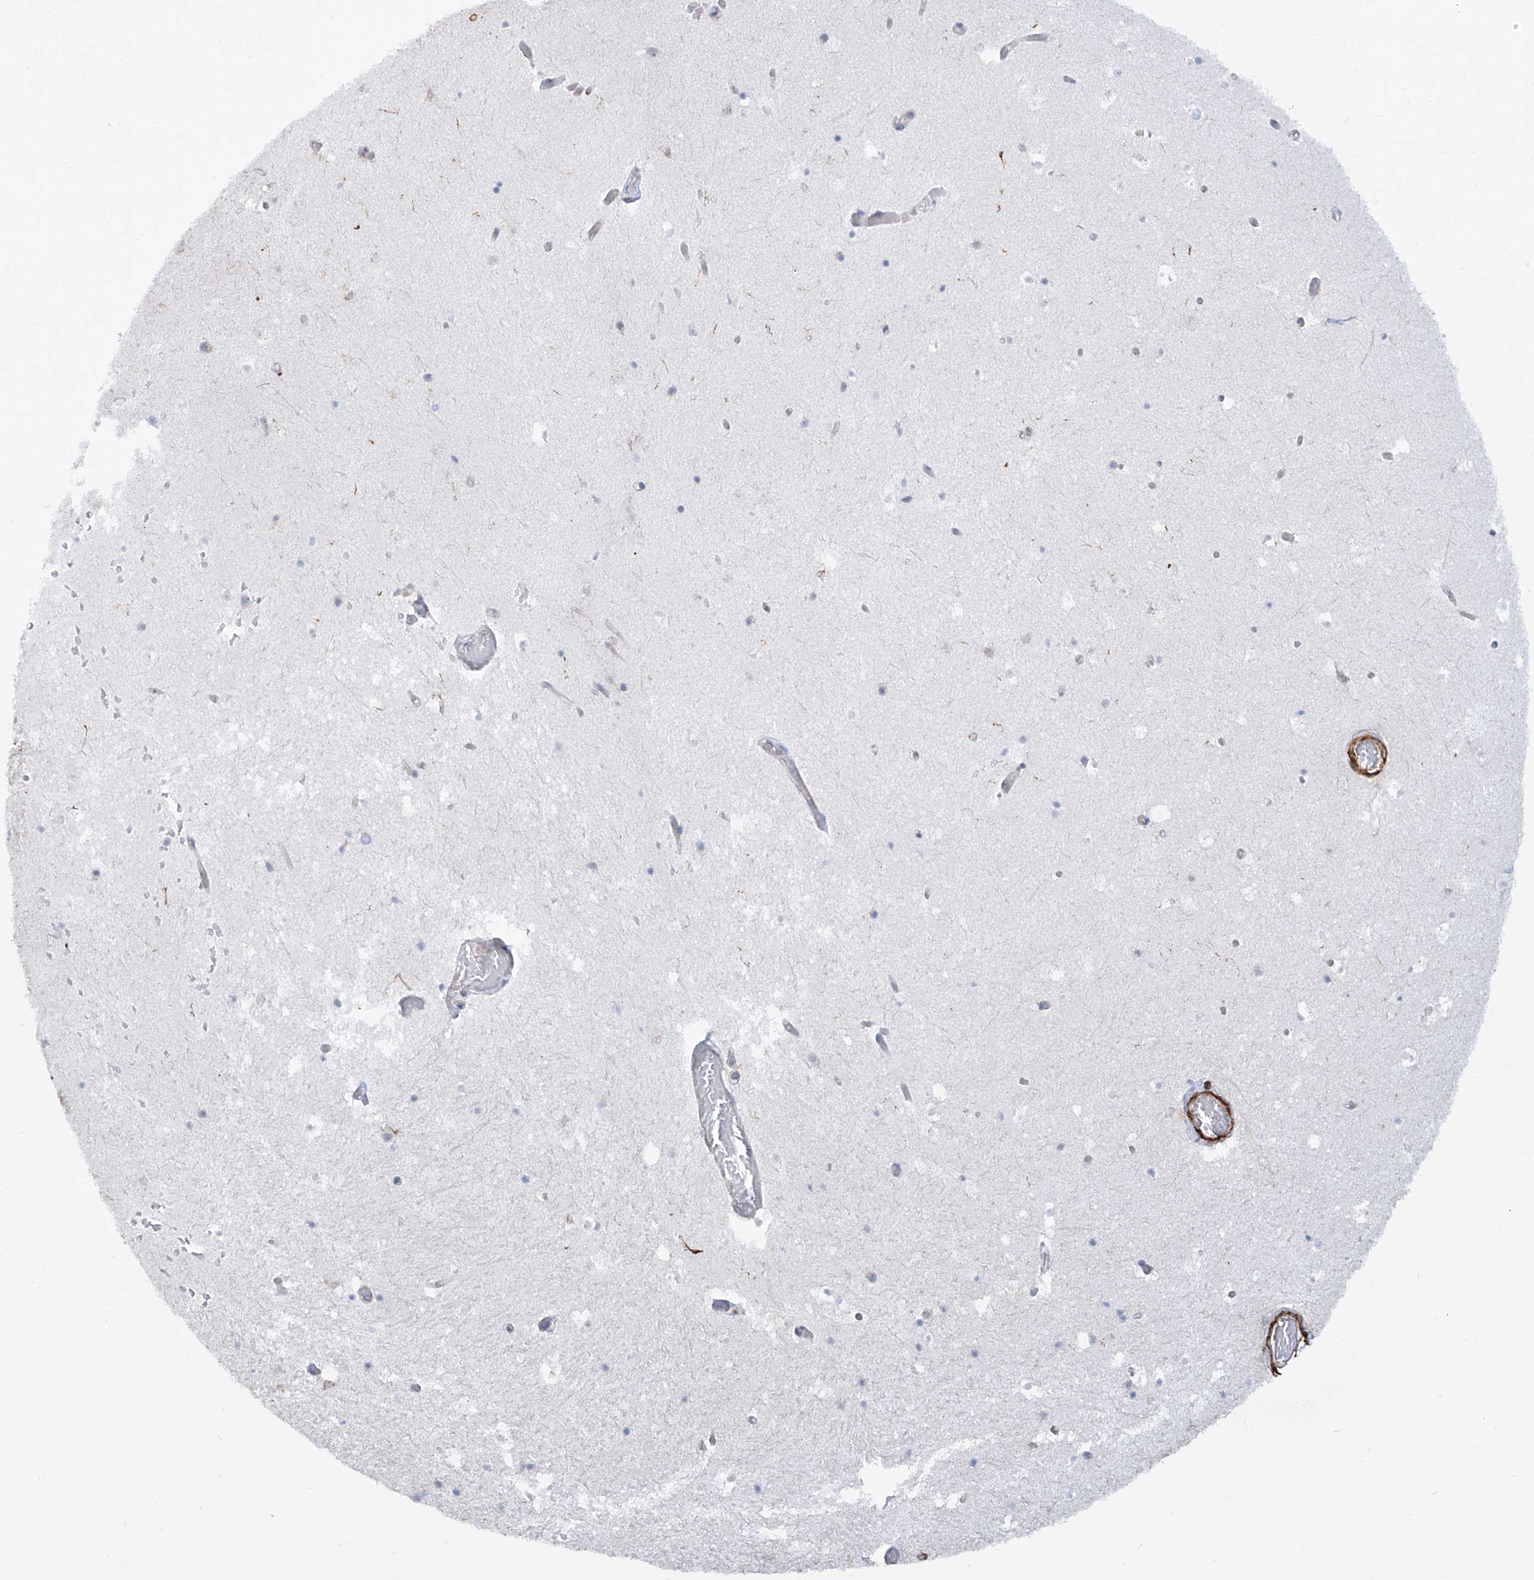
{"staining": {"intensity": "moderate", "quantity": "<25%", "location": "cytoplasmic/membranous"}, "tissue": "hippocampus", "cell_type": "Glial cells", "image_type": "normal", "snomed": [{"axis": "morphology", "description": "Normal tissue, NOS"}, {"axis": "topography", "description": "Hippocampus"}], "caption": "Glial cells demonstrate moderate cytoplasmic/membranous staining in about <25% of cells in normal hippocampus. (DAB = brown stain, brightfield microscopy at high magnification).", "gene": "ZNF490", "patient": {"sex": "female", "age": 52}}